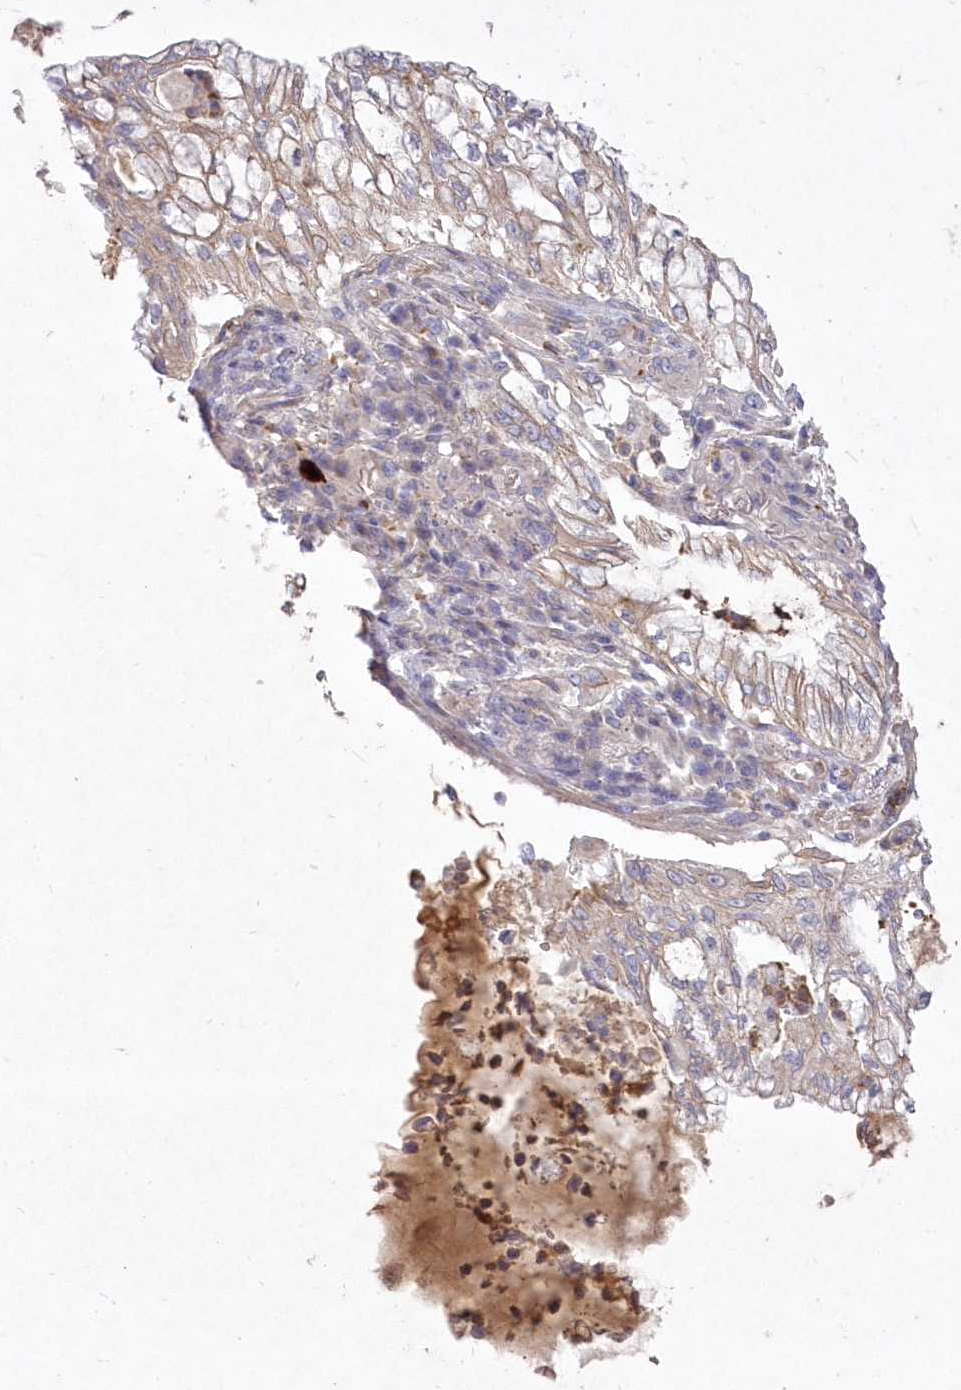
{"staining": {"intensity": "weak", "quantity": "<25%", "location": "cytoplasmic/membranous"}, "tissue": "lung cancer", "cell_type": "Tumor cells", "image_type": "cancer", "snomed": [{"axis": "morphology", "description": "Adenocarcinoma, NOS"}, {"axis": "topography", "description": "Lung"}], "caption": "DAB immunohistochemical staining of lung cancer (adenocarcinoma) displays no significant expression in tumor cells. (IHC, brightfield microscopy, high magnification).", "gene": "WBP1L", "patient": {"sex": "female", "age": 70}}